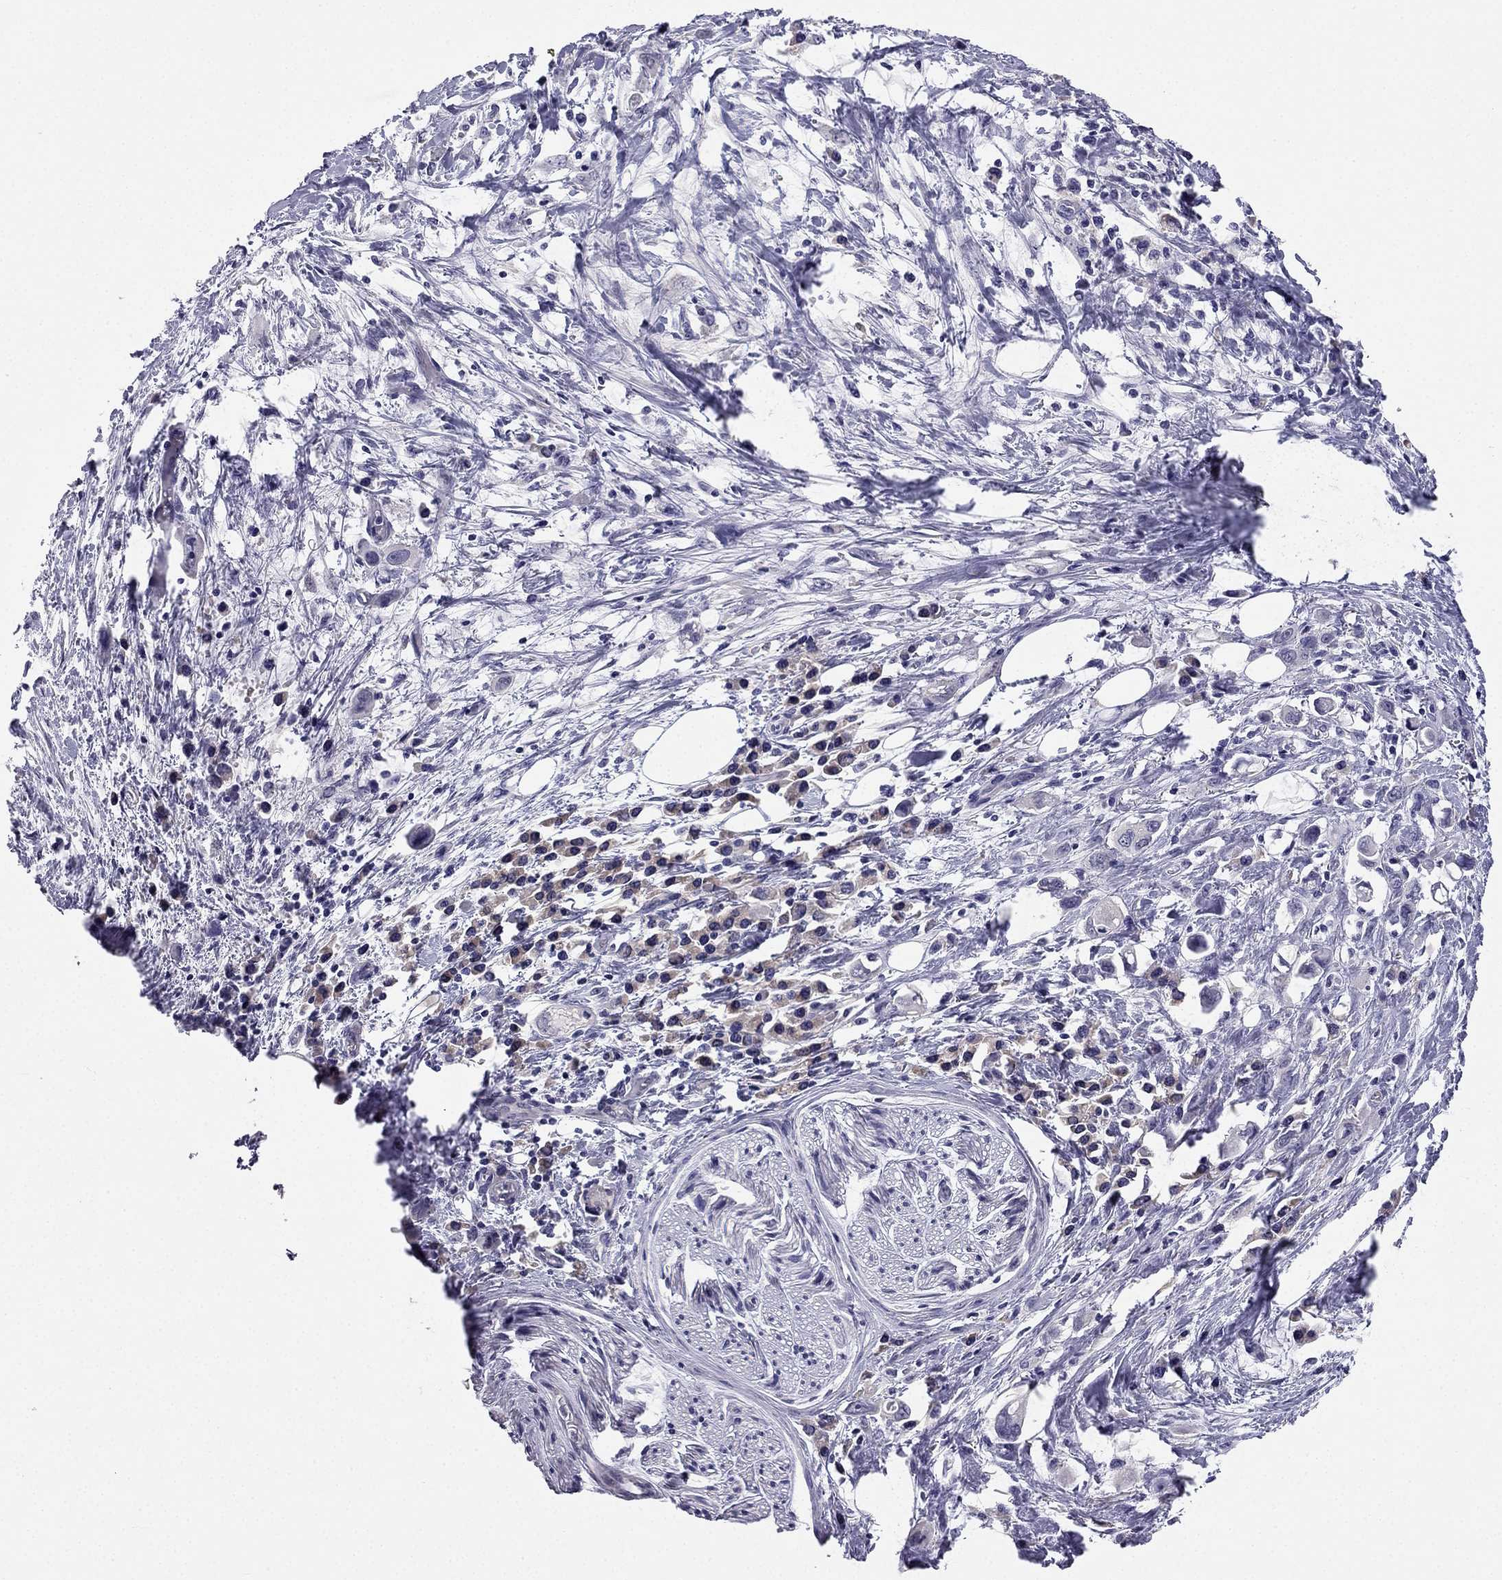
{"staining": {"intensity": "negative", "quantity": "none", "location": "none"}, "tissue": "stomach cancer", "cell_type": "Tumor cells", "image_type": "cancer", "snomed": [{"axis": "morphology", "description": "Adenocarcinoma, NOS"}, {"axis": "topography", "description": "Stomach, upper"}], "caption": "High power microscopy image of an immunohistochemistry (IHC) image of adenocarcinoma (stomach), revealing no significant expression in tumor cells. (DAB (3,3'-diaminobenzidine) IHC with hematoxylin counter stain).", "gene": "C16orf89", "patient": {"sex": "male", "age": 75}}